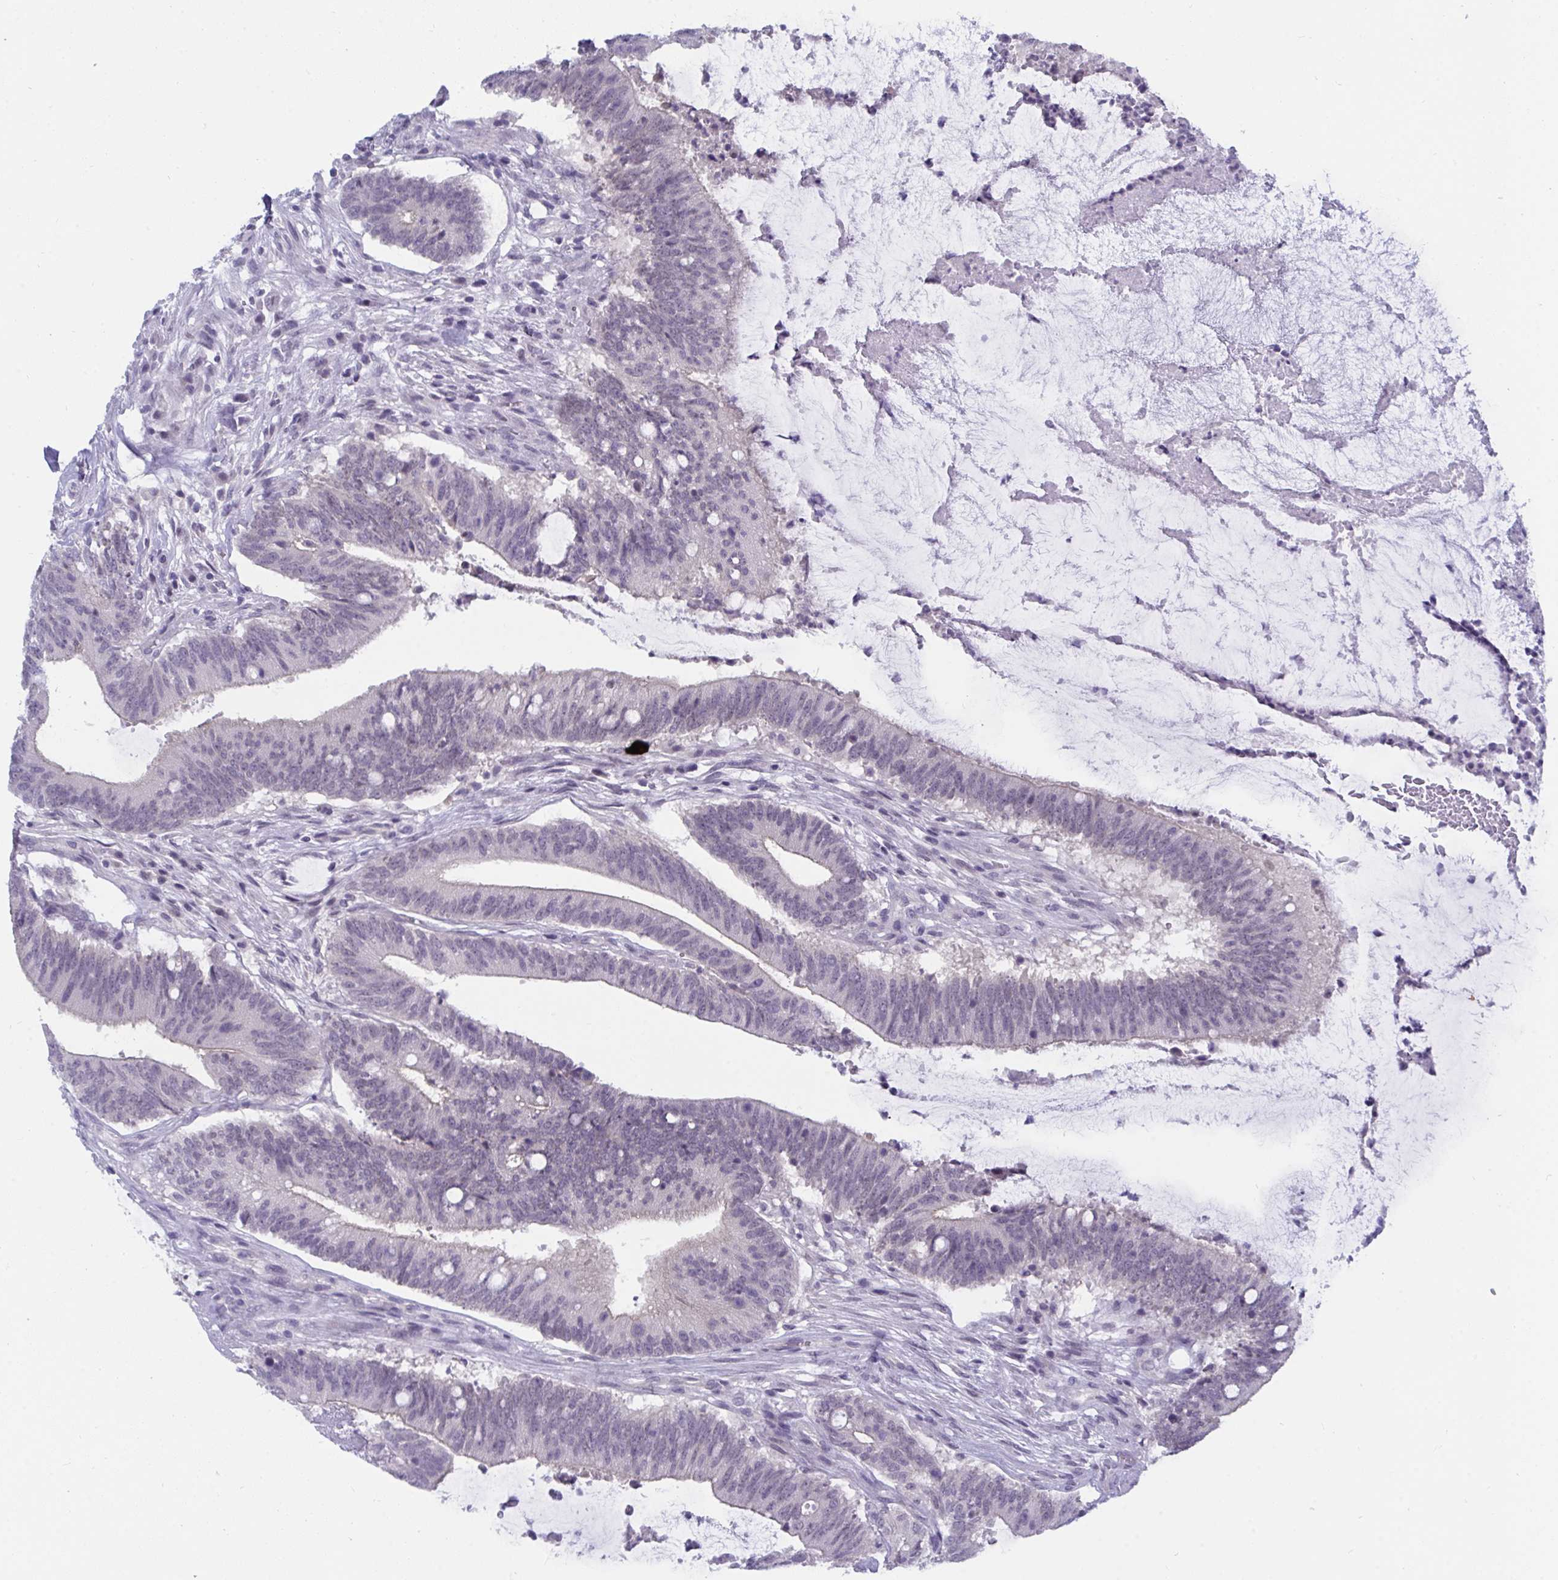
{"staining": {"intensity": "negative", "quantity": "none", "location": "none"}, "tissue": "colorectal cancer", "cell_type": "Tumor cells", "image_type": "cancer", "snomed": [{"axis": "morphology", "description": "Adenocarcinoma, NOS"}, {"axis": "topography", "description": "Colon"}], "caption": "Human colorectal adenocarcinoma stained for a protein using IHC reveals no staining in tumor cells.", "gene": "BMAL2", "patient": {"sex": "female", "age": 43}}